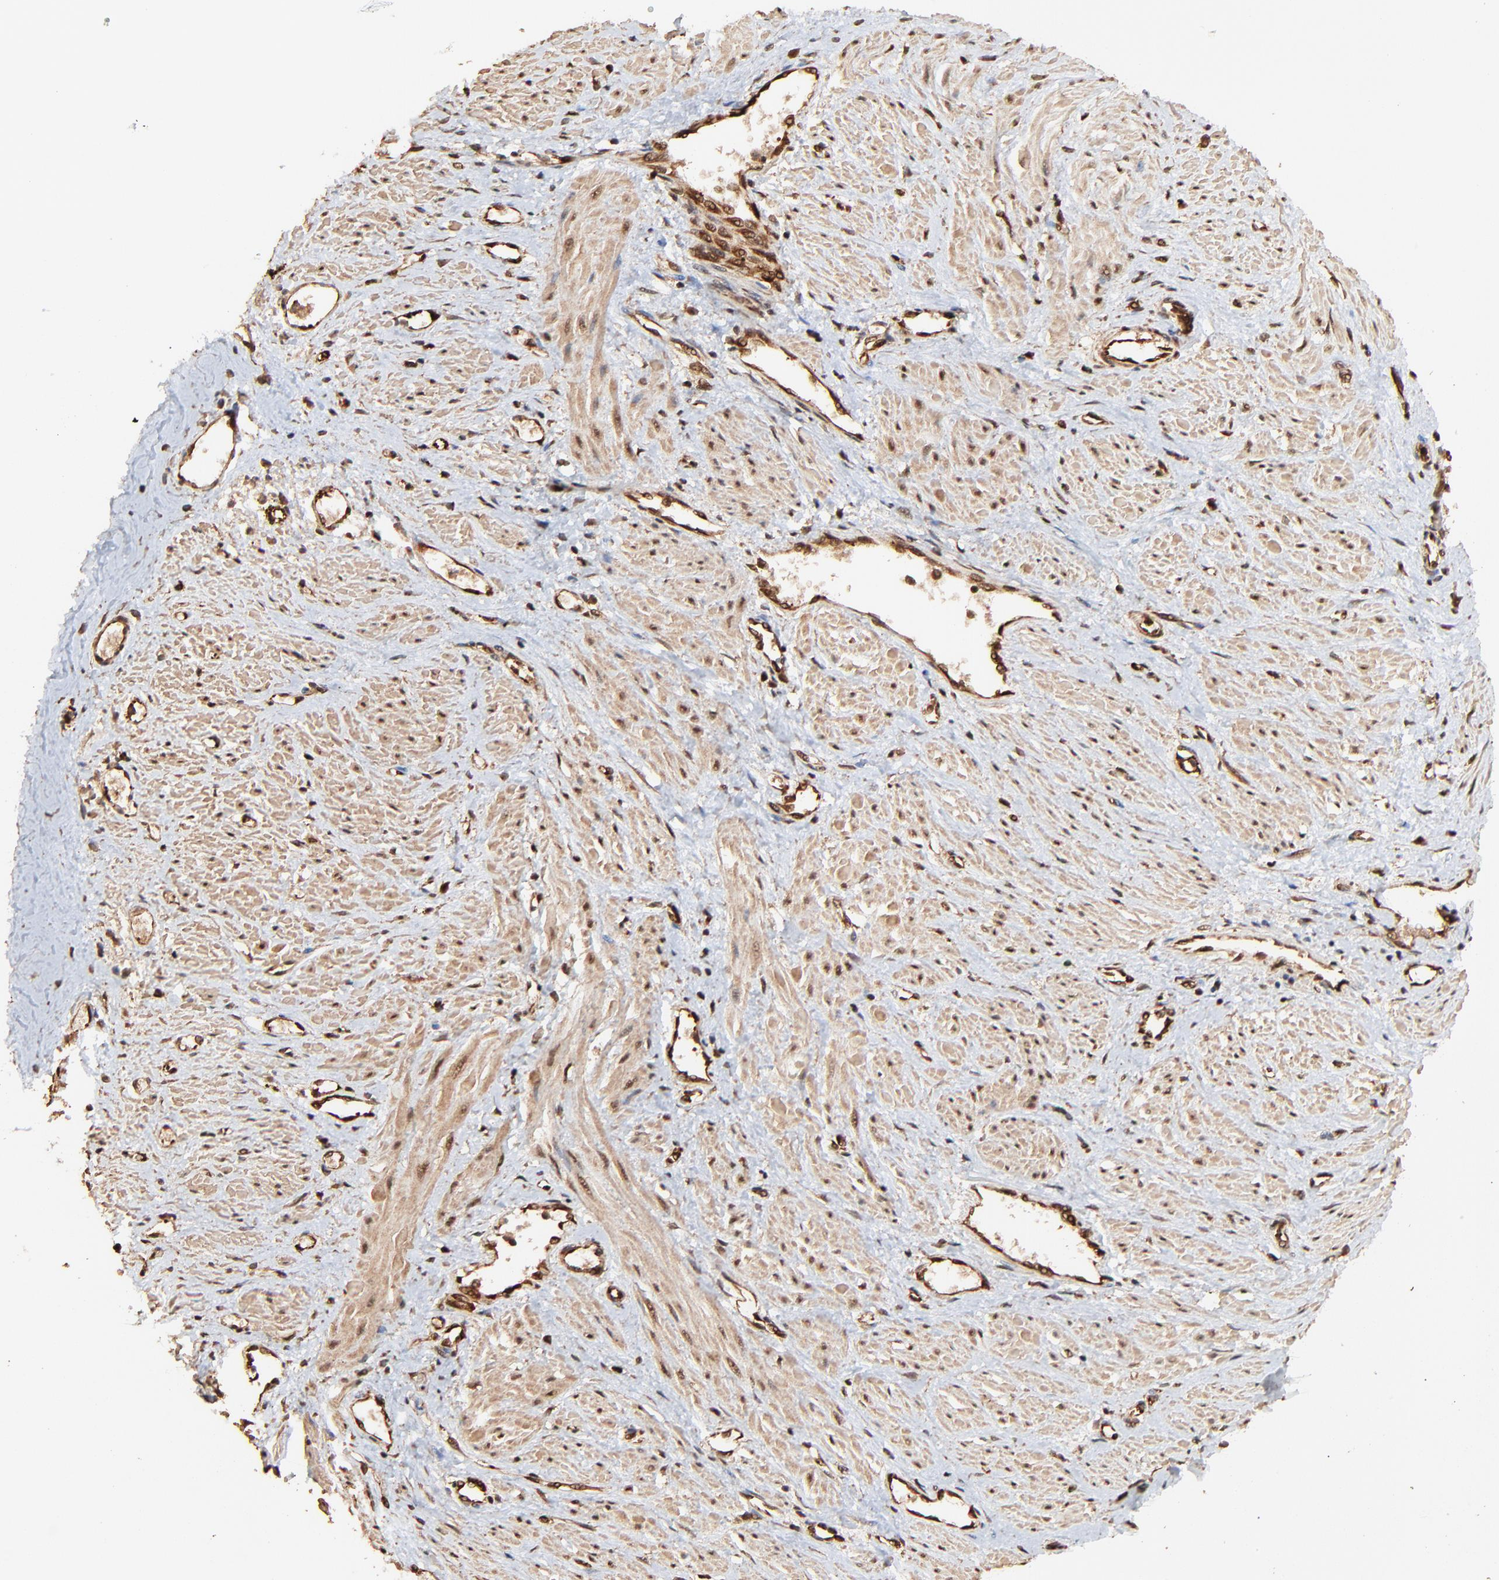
{"staining": {"intensity": "moderate", "quantity": "25%-75%", "location": "nuclear"}, "tissue": "smooth muscle", "cell_type": "Smooth muscle cells", "image_type": "normal", "snomed": [{"axis": "morphology", "description": "Normal tissue, NOS"}, {"axis": "topography", "description": "Smooth muscle"}, {"axis": "topography", "description": "Uterus"}], "caption": "Immunohistochemical staining of normal human smooth muscle displays medium levels of moderate nuclear positivity in about 25%-75% of smooth muscle cells. Nuclei are stained in blue.", "gene": "FAM227A", "patient": {"sex": "female", "age": 39}}